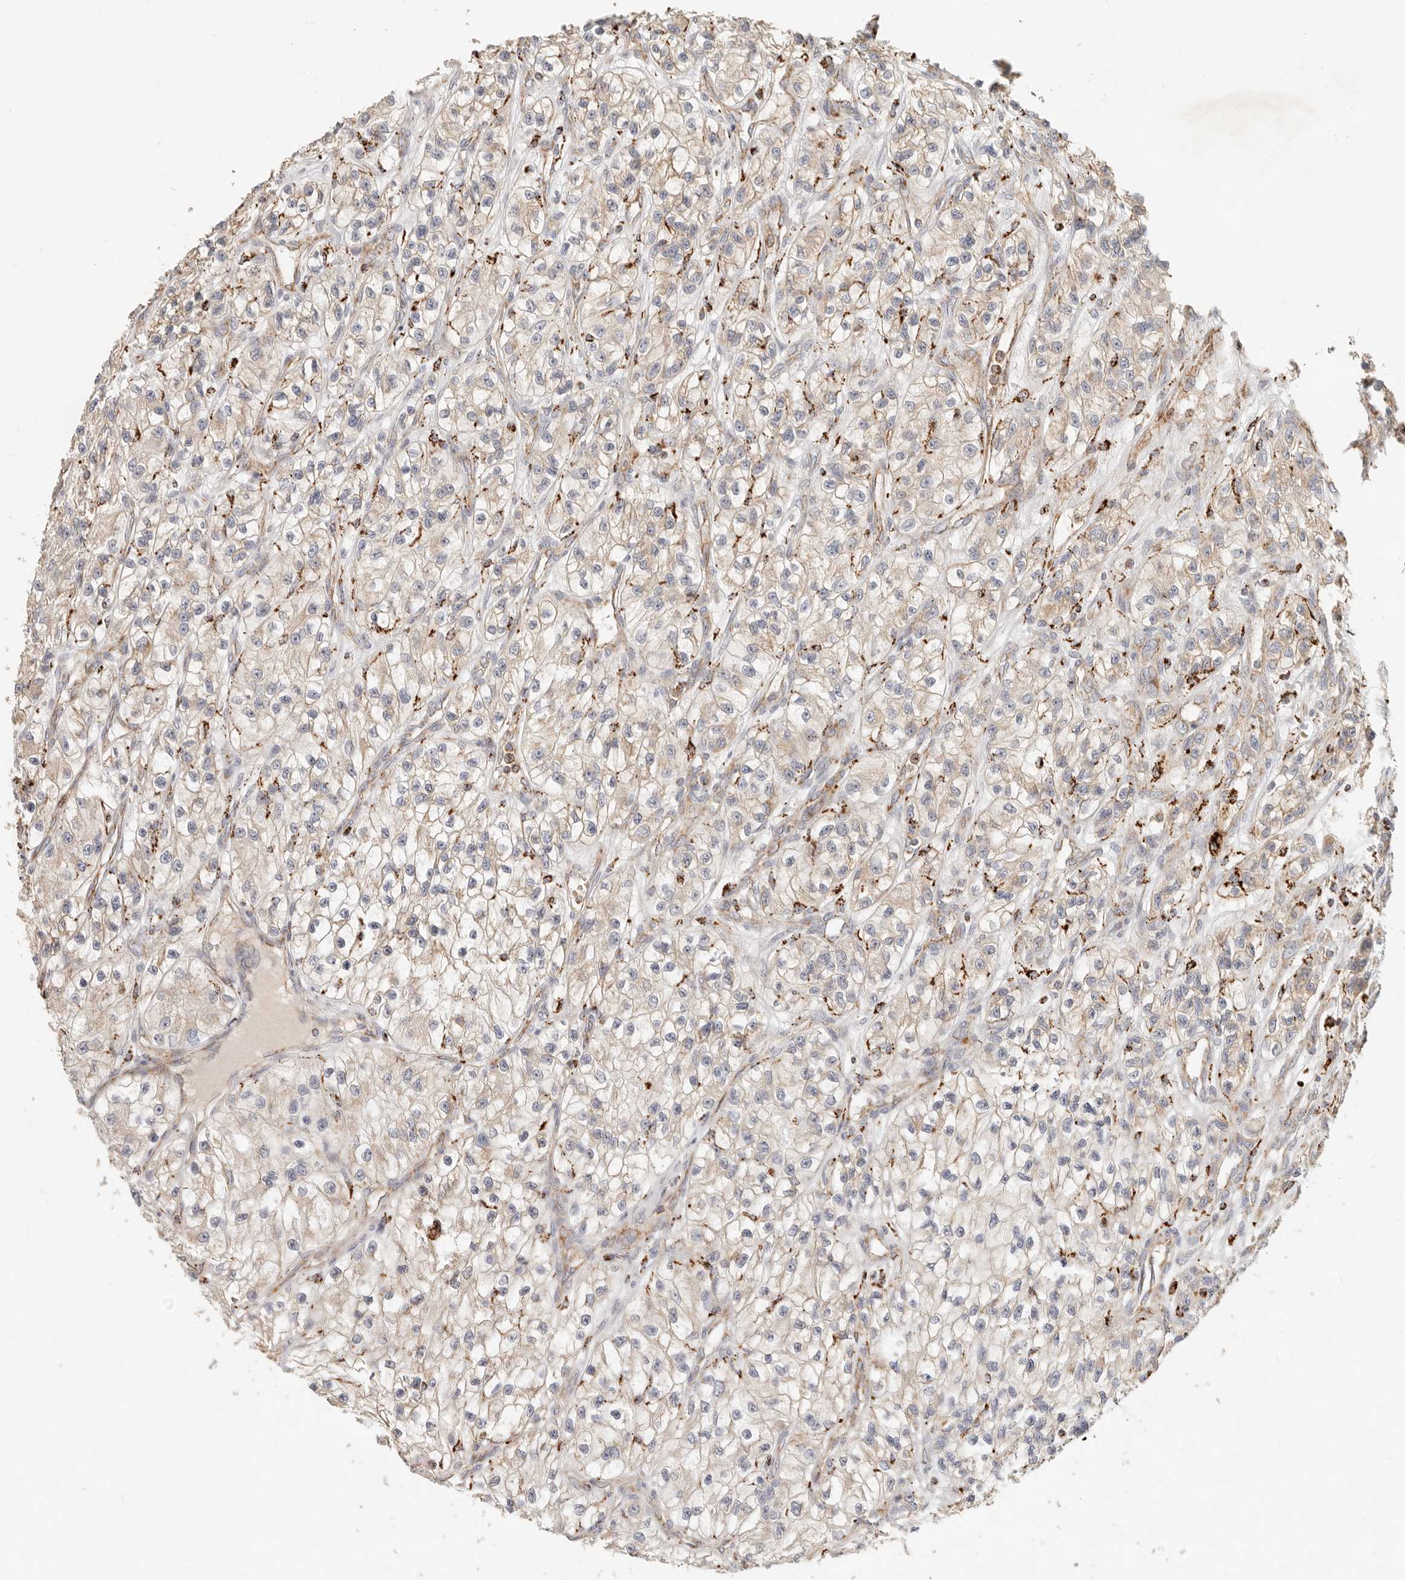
{"staining": {"intensity": "weak", "quantity": ">75%", "location": "cytoplasmic/membranous"}, "tissue": "renal cancer", "cell_type": "Tumor cells", "image_type": "cancer", "snomed": [{"axis": "morphology", "description": "Adenocarcinoma, NOS"}, {"axis": "topography", "description": "Kidney"}], "caption": "Renal cancer stained with immunohistochemistry exhibits weak cytoplasmic/membranous expression in approximately >75% of tumor cells. Nuclei are stained in blue.", "gene": "ARHGEF10L", "patient": {"sex": "female", "age": 57}}